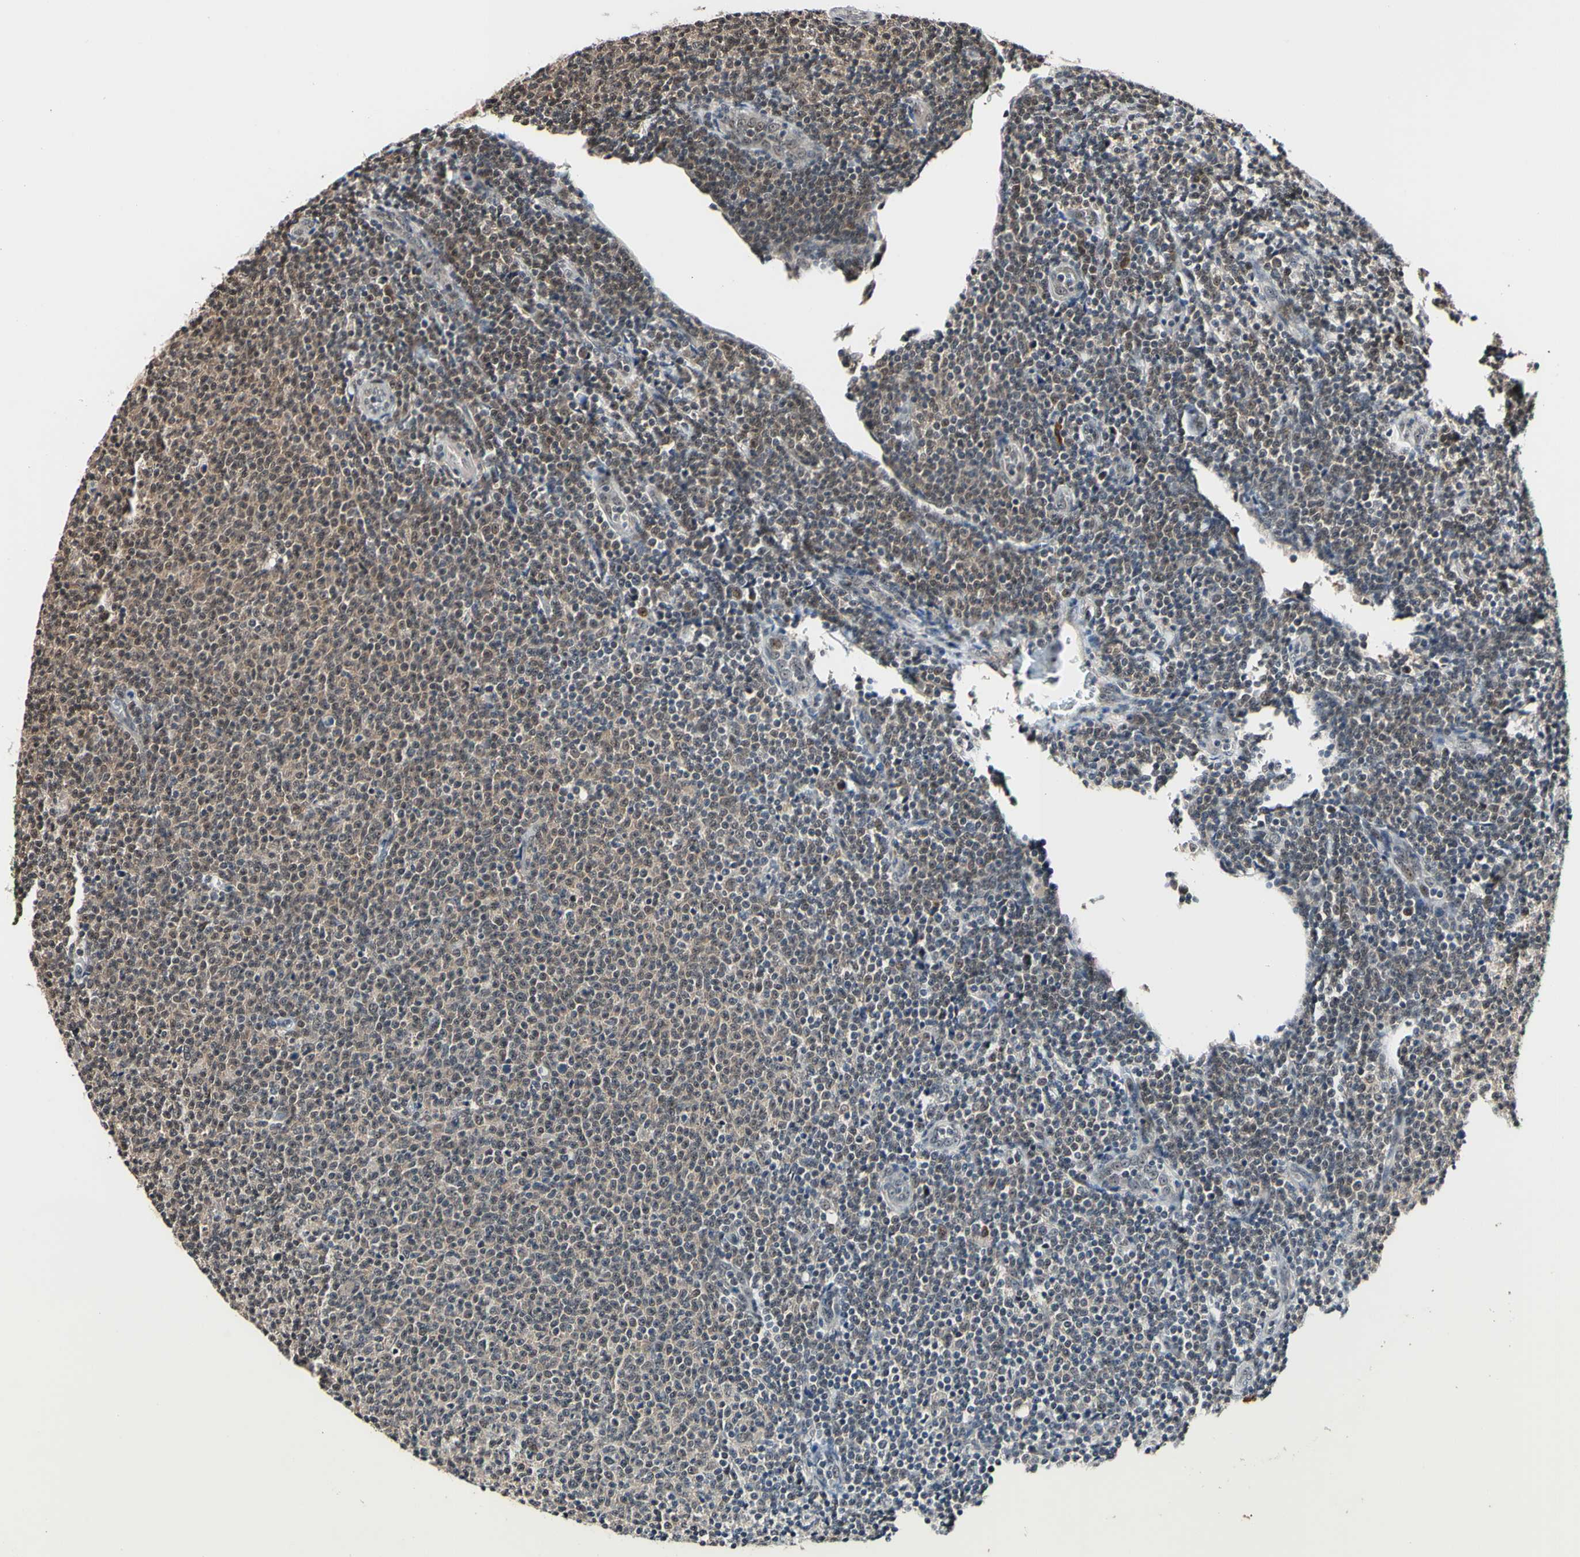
{"staining": {"intensity": "weak", "quantity": ">75%", "location": "cytoplasmic/membranous,nuclear"}, "tissue": "lymphoma", "cell_type": "Tumor cells", "image_type": "cancer", "snomed": [{"axis": "morphology", "description": "Malignant lymphoma, non-Hodgkin's type, Low grade"}, {"axis": "topography", "description": "Lymph node"}], "caption": "A low amount of weak cytoplasmic/membranous and nuclear staining is seen in approximately >75% of tumor cells in lymphoma tissue.", "gene": "PSMD10", "patient": {"sex": "male", "age": 66}}